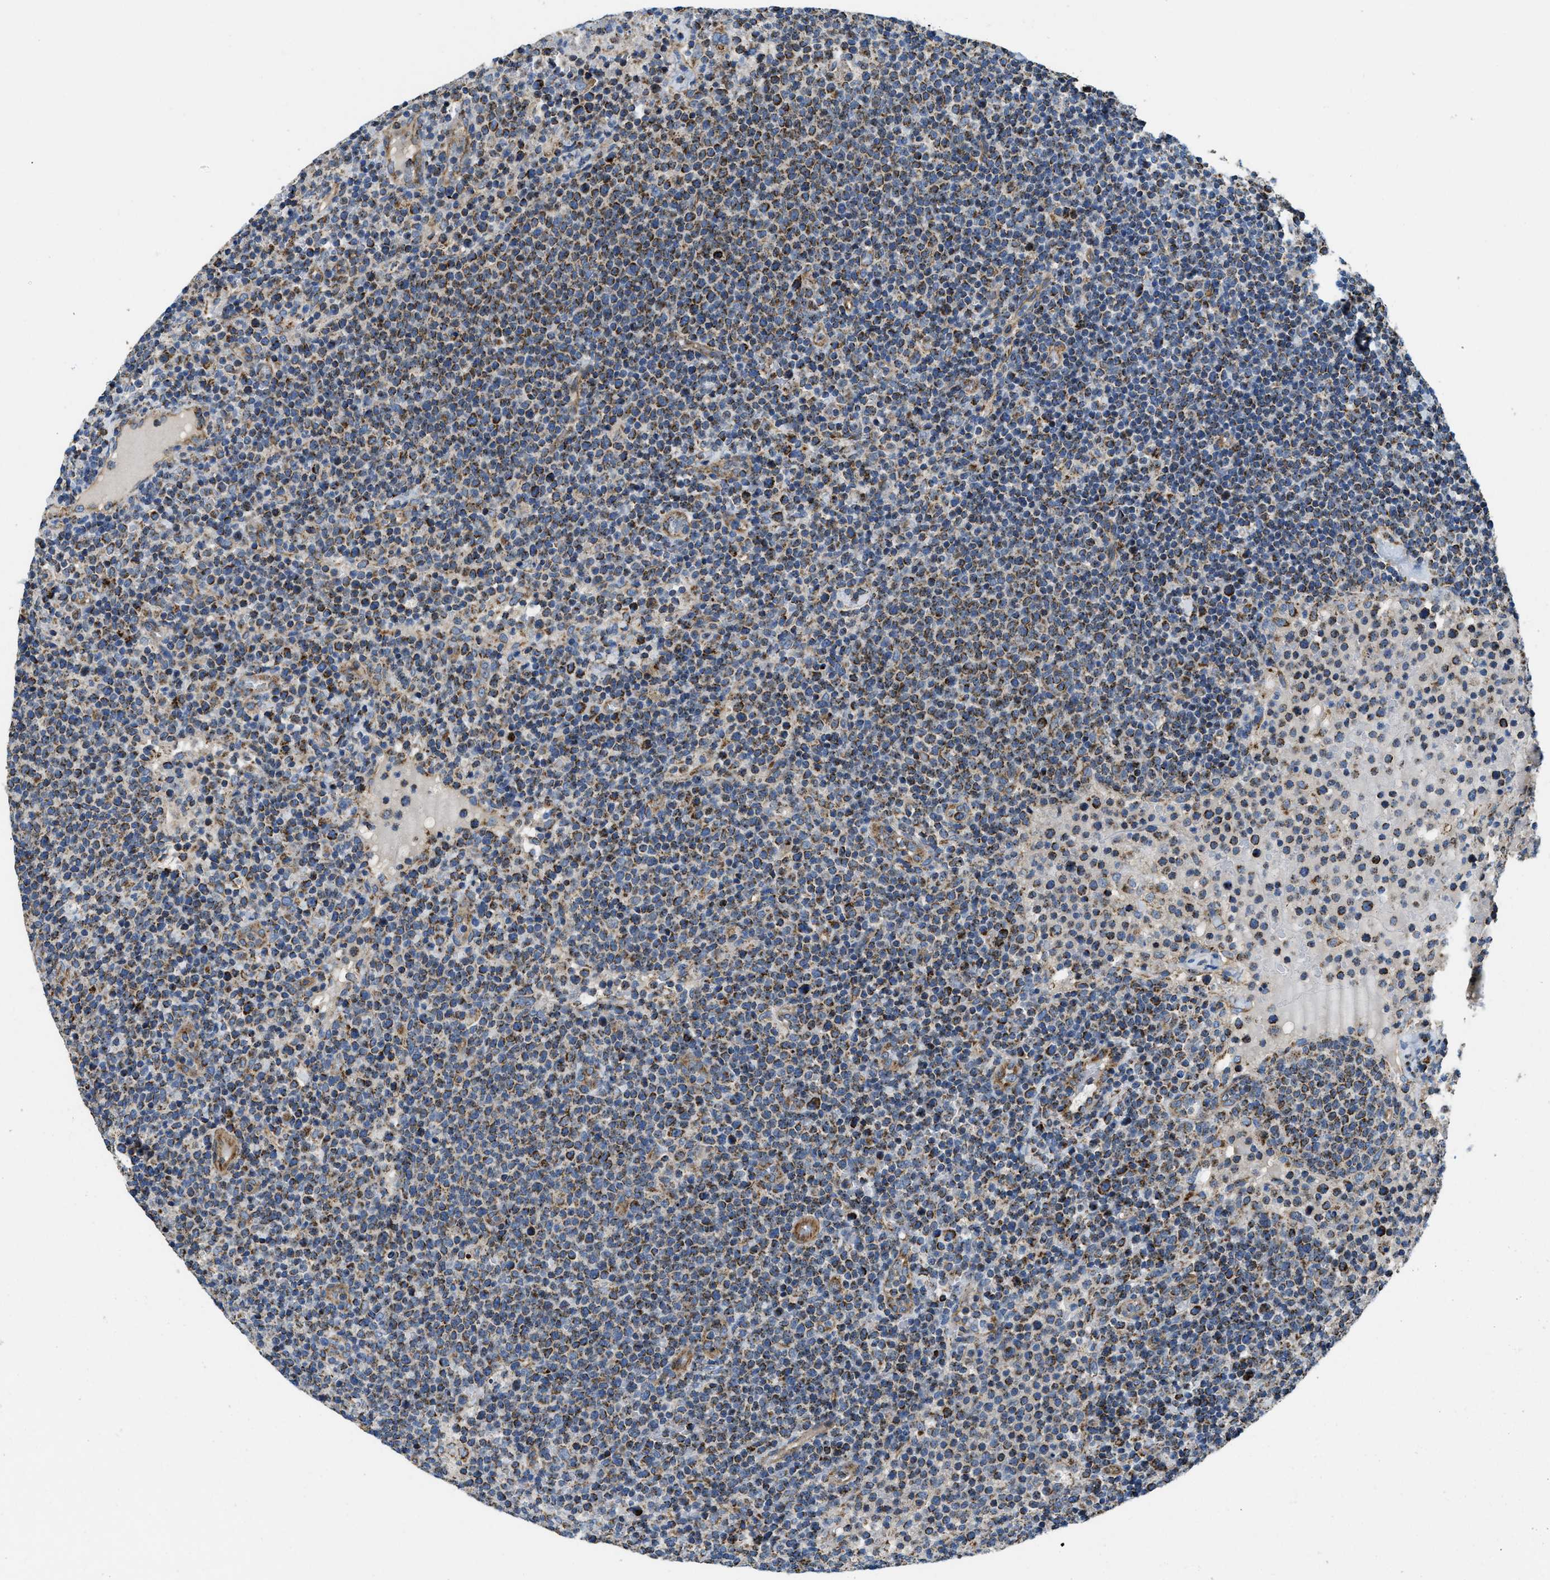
{"staining": {"intensity": "strong", "quantity": "25%-75%", "location": "cytoplasmic/membranous"}, "tissue": "lymphoma", "cell_type": "Tumor cells", "image_type": "cancer", "snomed": [{"axis": "morphology", "description": "Malignant lymphoma, non-Hodgkin's type, High grade"}, {"axis": "topography", "description": "Lymph node"}], "caption": "Immunohistochemistry (IHC) micrograph of neoplastic tissue: human high-grade malignant lymphoma, non-Hodgkin's type stained using IHC displays high levels of strong protein expression localized specifically in the cytoplasmic/membranous of tumor cells, appearing as a cytoplasmic/membranous brown color.", "gene": "STK33", "patient": {"sex": "male", "age": 61}}